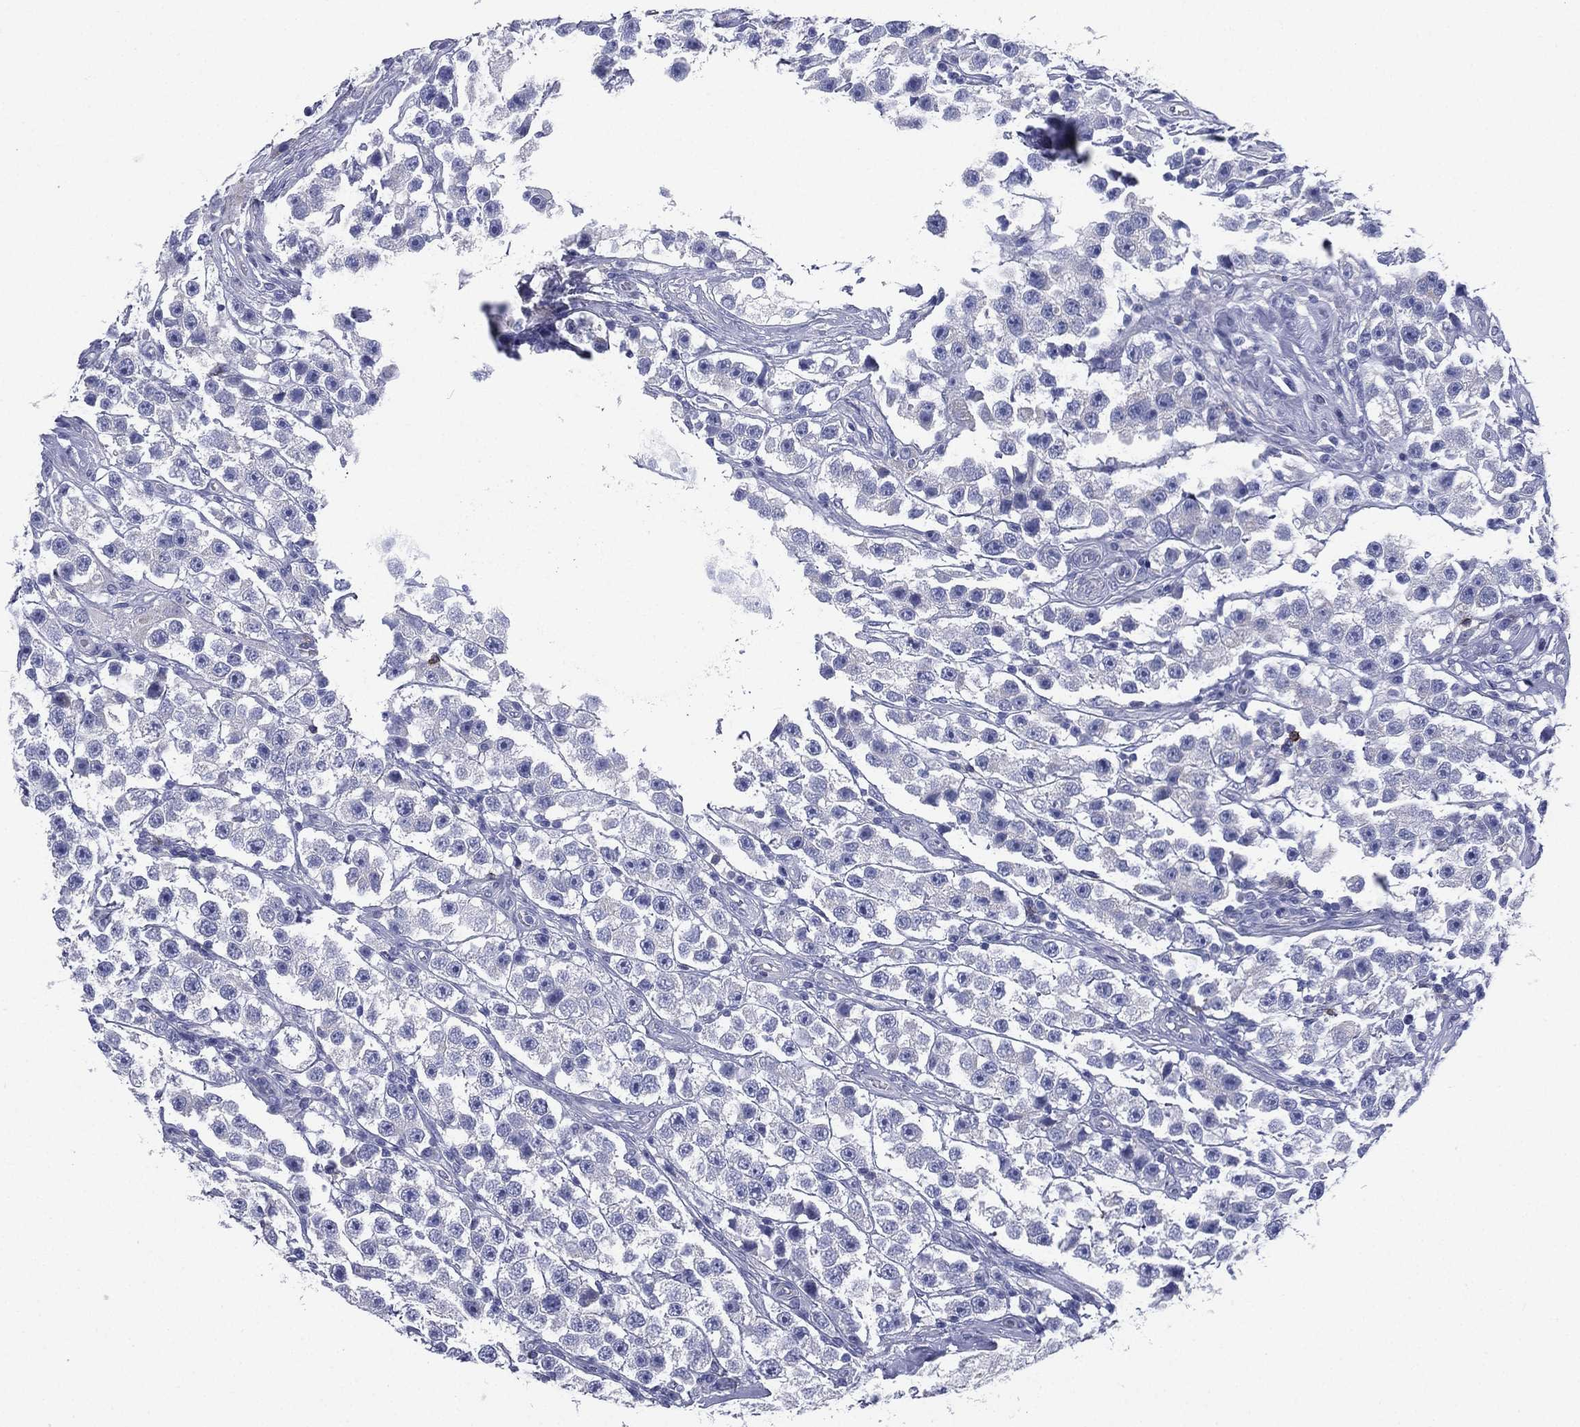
{"staining": {"intensity": "negative", "quantity": "none", "location": "none"}, "tissue": "testis cancer", "cell_type": "Tumor cells", "image_type": "cancer", "snomed": [{"axis": "morphology", "description": "Seminoma, NOS"}, {"axis": "topography", "description": "Testis"}], "caption": "Protein analysis of testis cancer shows no significant positivity in tumor cells. Brightfield microscopy of IHC stained with DAB (3,3'-diaminobenzidine) (brown) and hematoxylin (blue), captured at high magnification.", "gene": "FCER2", "patient": {"sex": "male", "age": 45}}